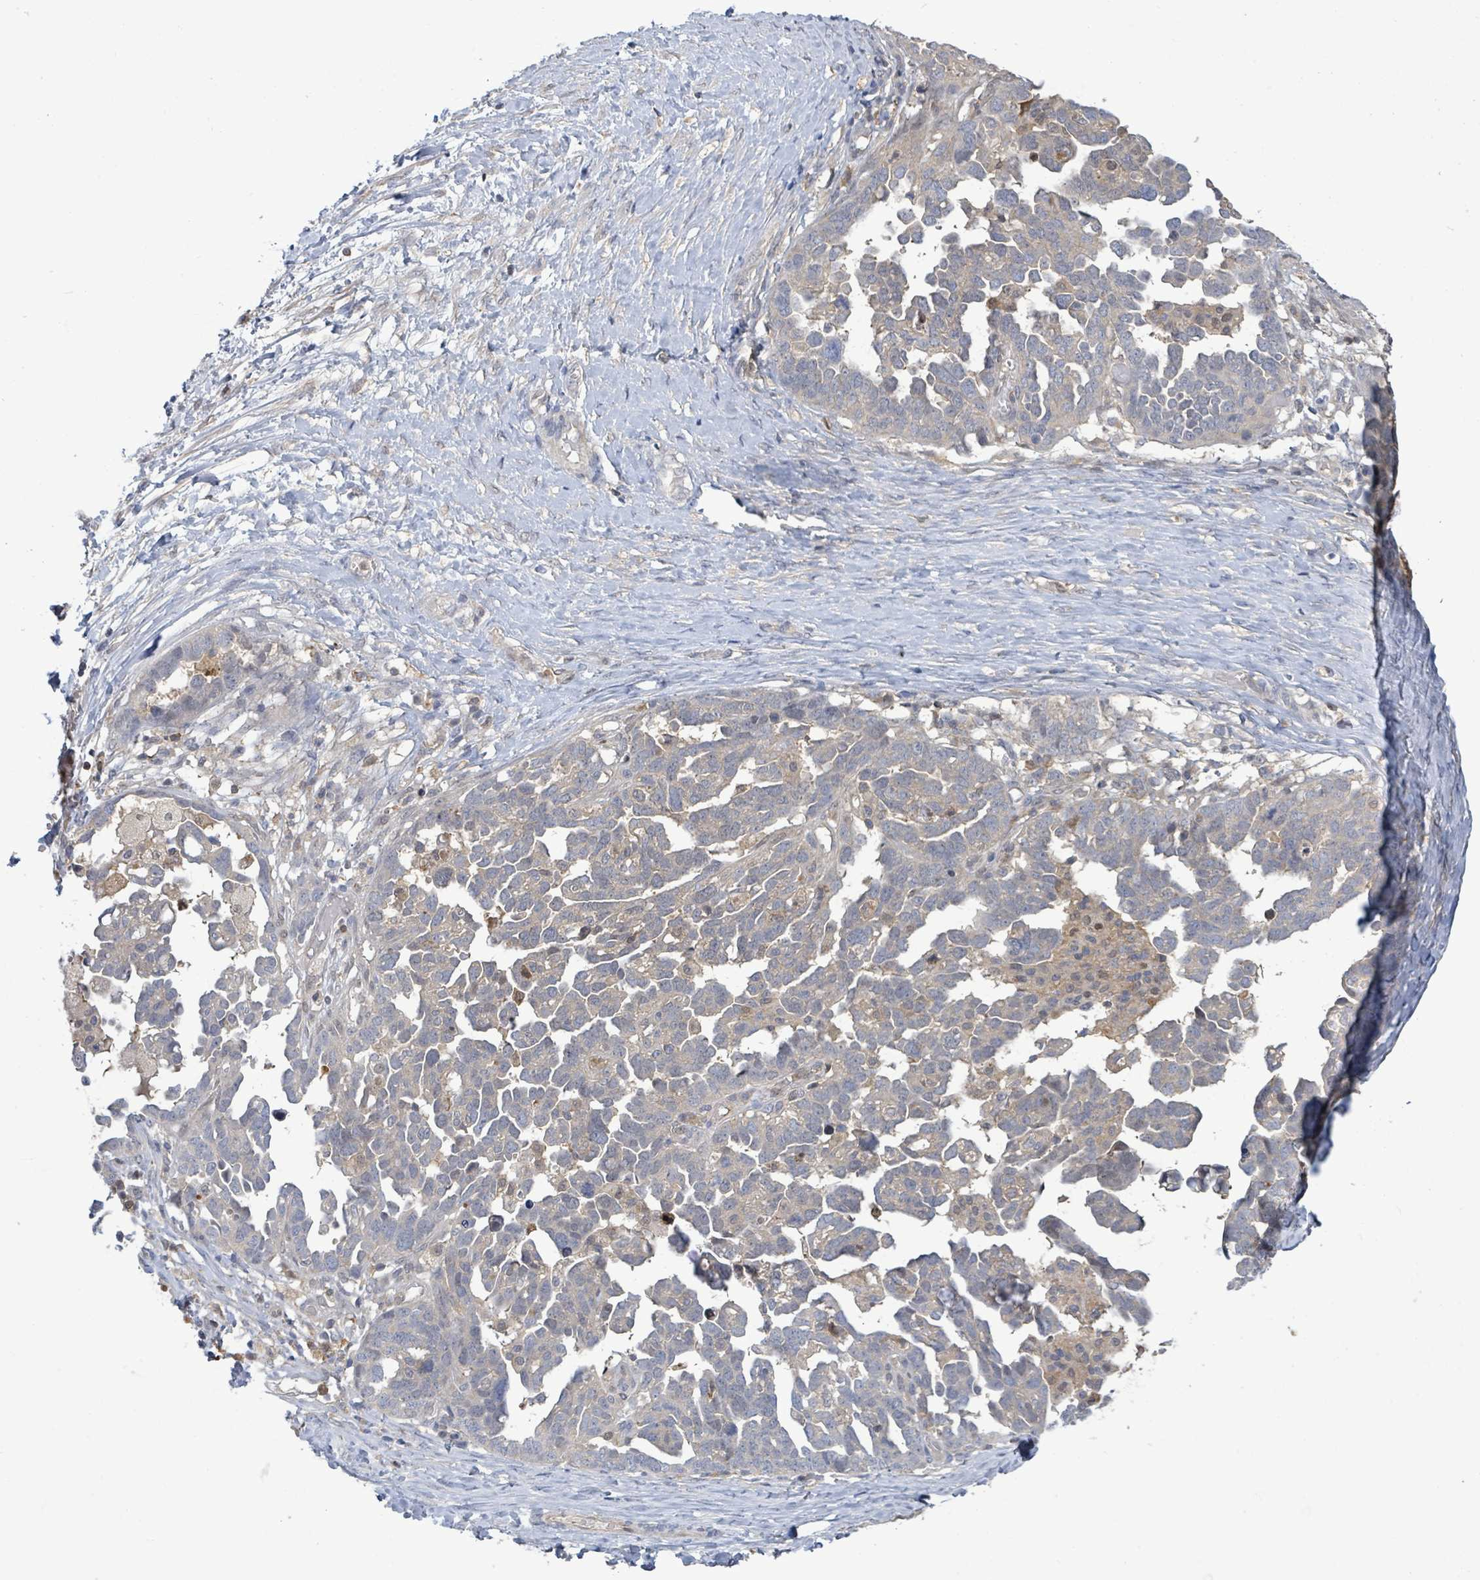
{"staining": {"intensity": "negative", "quantity": "none", "location": "none"}, "tissue": "ovarian cancer", "cell_type": "Tumor cells", "image_type": "cancer", "snomed": [{"axis": "morphology", "description": "Cystadenocarcinoma, serous, NOS"}, {"axis": "topography", "description": "Ovary"}], "caption": "A micrograph of human ovarian cancer is negative for staining in tumor cells.", "gene": "PGAM1", "patient": {"sex": "female", "age": 54}}